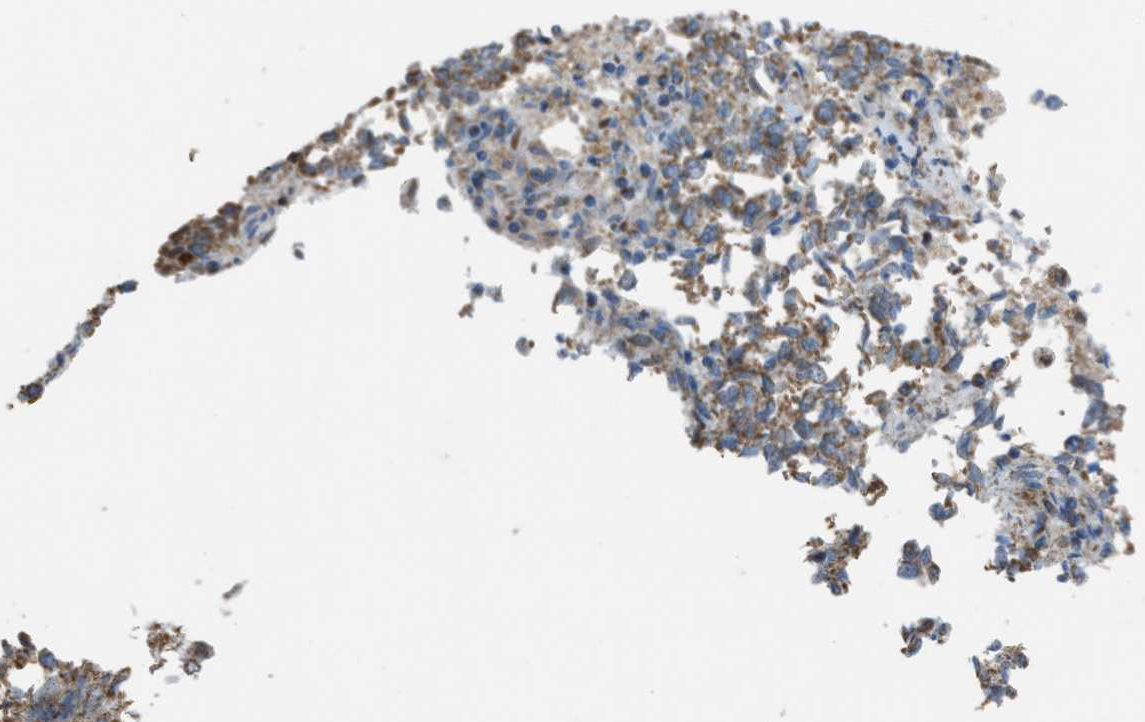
{"staining": {"intensity": "moderate", "quantity": ">75%", "location": "cytoplasmic/membranous"}, "tissue": "endometrial cancer", "cell_type": "Tumor cells", "image_type": "cancer", "snomed": [{"axis": "morphology", "description": "Adenocarcinoma, NOS"}, {"axis": "topography", "description": "Endometrium"}], "caption": "The photomicrograph reveals immunohistochemical staining of adenocarcinoma (endometrial). There is moderate cytoplasmic/membranous positivity is present in about >75% of tumor cells.", "gene": "SLC25A11", "patient": {"sex": "female", "age": 80}}